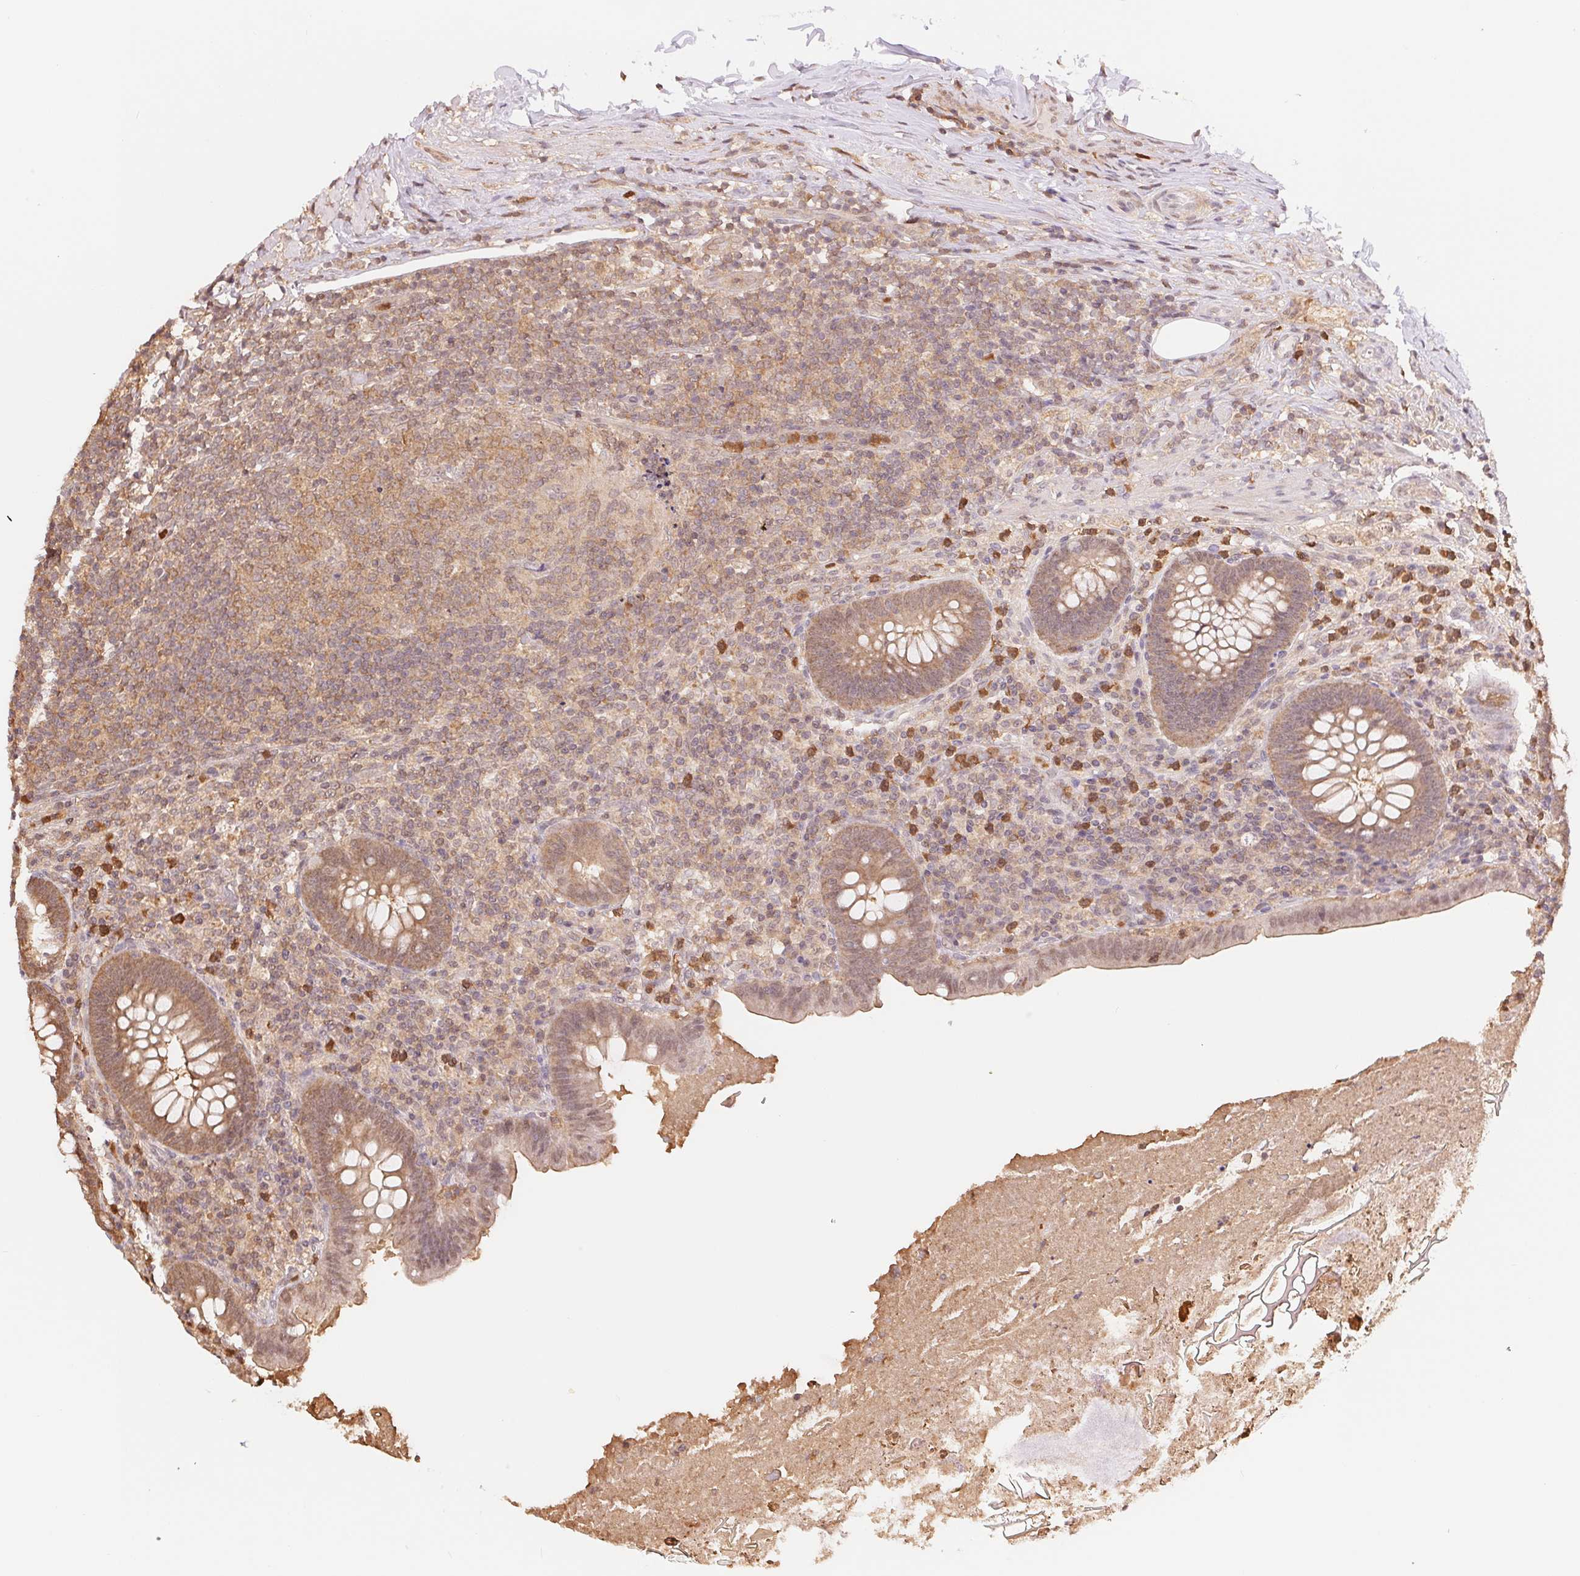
{"staining": {"intensity": "moderate", "quantity": ">75%", "location": "cytoplasmic/membranous"}, "tissue": "appendix", "cell_type": "Glandular cells", "image_type": "normal", "snomed": [{"axis": "morphology", "description": "Normal tissue, NOS"}, {"axis": "topography", "description": "Appendix"}], "caption": "This image reveals benign appendix stained with immunohistochemistry (IHC) to label a protein in brown. The cytoplasmic/membranous of glandular cells show moderate positivity for the protein. Nuclei are counter-stained blue.", "gene": "CDC123", "patient": {"sex": "male", "age": 47}}